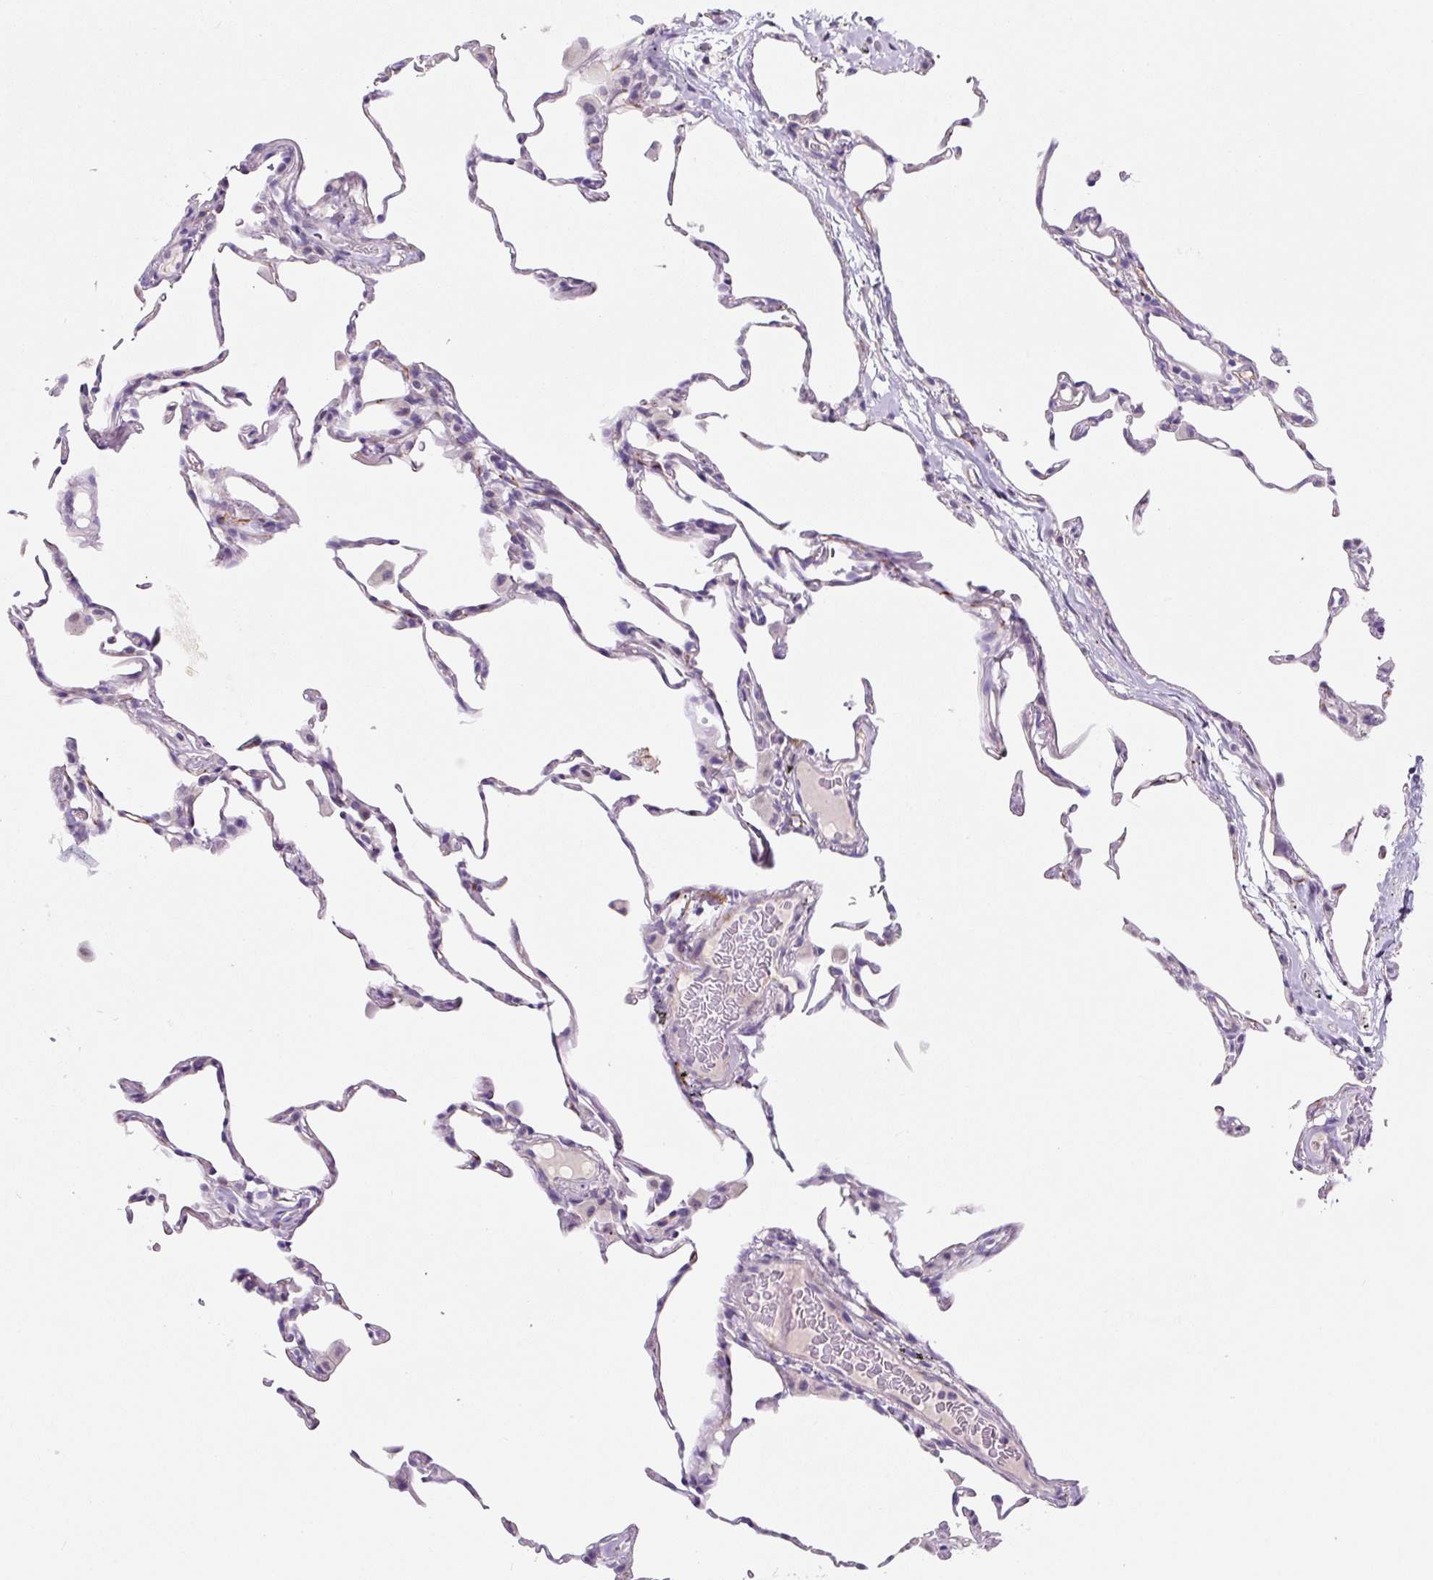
{"staining": {"intensity": "negative", "quantity": "none", "location": "none"}, "tissue": "lung", "cell_type": "Alveolar cells", "image_type": "normal", "snomed": [{"axis": "morphology", "description": "Normal tissue, NOS"}, {"axis": "topography", "description": "Lung"}], "caption": "IHC photomicrograph of normal lung: human lung stained with DAB (3,3'-diaminobenzidine) reveals no significant protein positivity in alveolar cells.", "gene": "CCL25", "patient": {"sex": "female", "age": 57}}